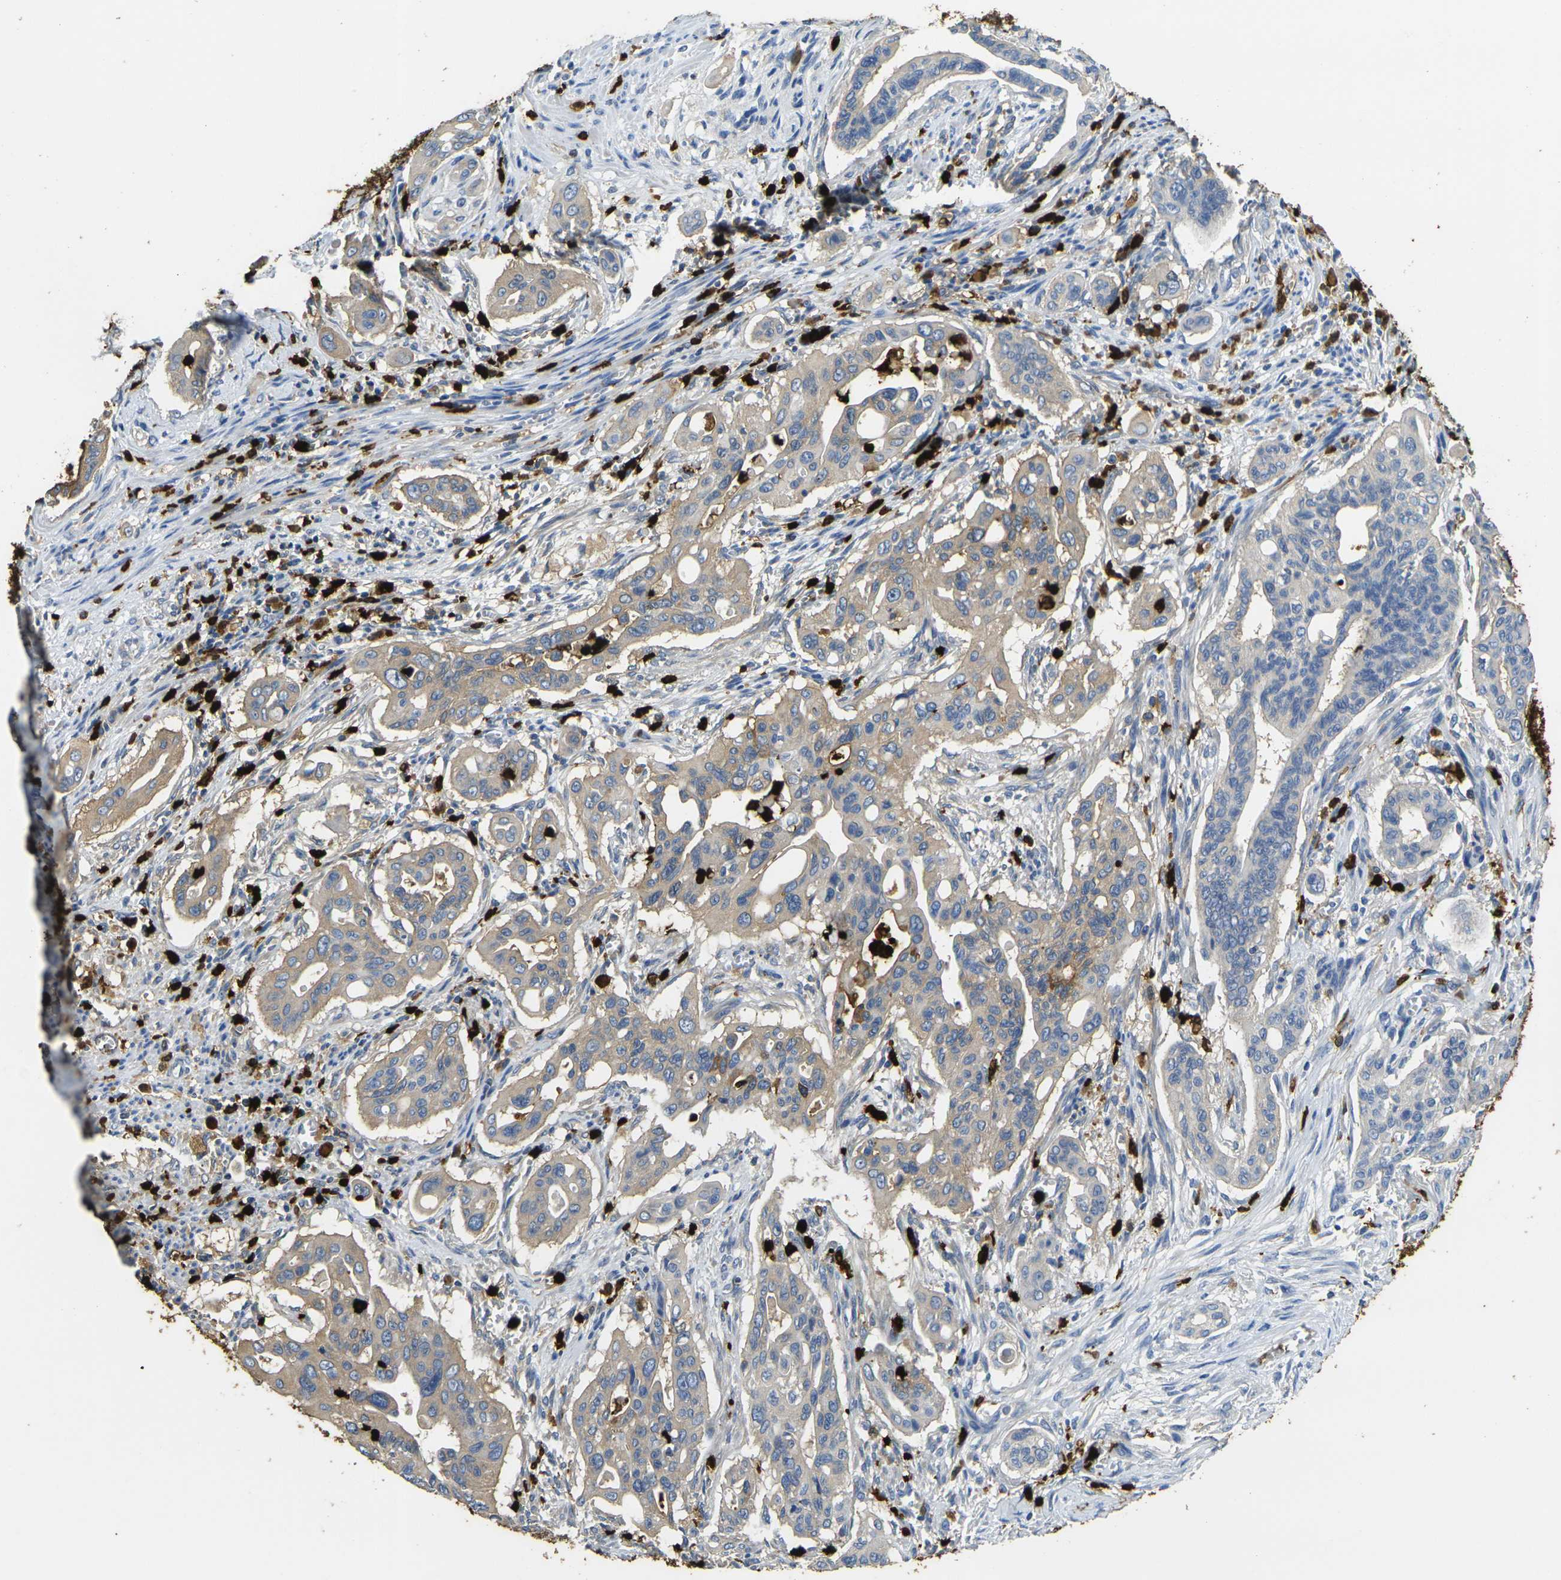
{"staining": {"intensity": "moderate", "quantity": ">75%", "location": "cytoplasmic/membranous"}, "tissue": "pancreatic cancer", "cell_type": "Tumor cells", "image_type": "cancer", "snomed": [{"axis": "morphology", "description": "Adenocarcinoma, NOS"}, {"axis": "topography", "description": "Pancreas"}], "caption": "This histopathology image demonstrates adenocarcinoma (pancreatic) stained with immunohistochemistry to label a protein in brown. The cytoplasmic/membranous of tumor cells show moderate positivity for the protein. Nuclei are counter-stained blue.", "gene": "S100A9", "patient": {"sex": "male", "age": 77}}